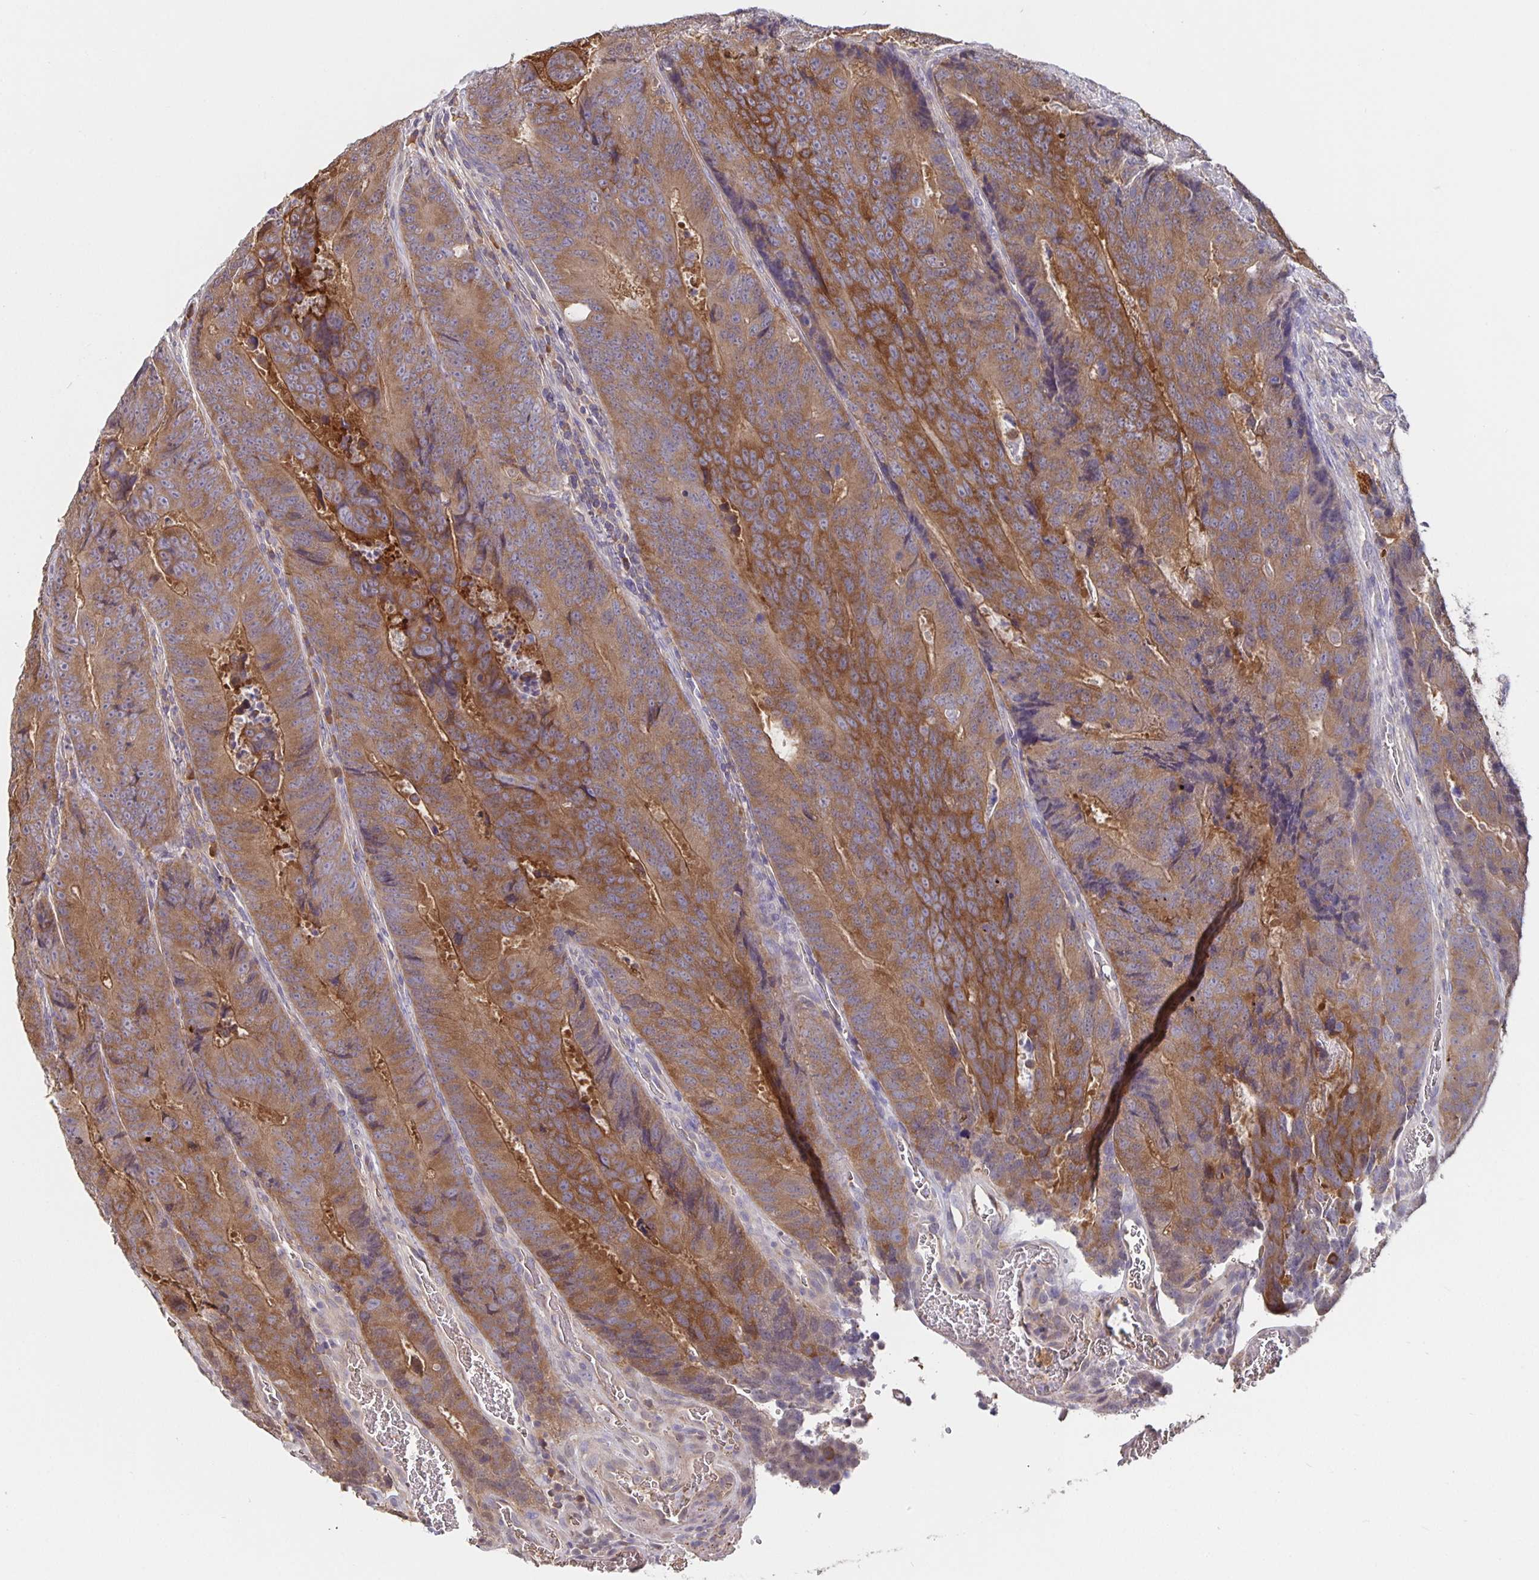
{"staining": {"intensity": "moderate", "quantity": ">75%", "location": "cytoplasmic/membranous"}, "tissue": "colorectal cancer", "cell_type": "Tumor cells", "image_type": "cancer", "snomed": [{"axis": "morphology", "description": "Adenocarcinoma, NOS"}, {"axis": "topography", "description": "Colon"}], "caption": "Human colorectal cancer (adenocarcinoma) stained for a protein (brown) displays moderate cytoplasmic/membranous positive staining in about >75% of tumor cells.", "gene": "FEM1C", "patient": {"sex": "female", "age": 48}}